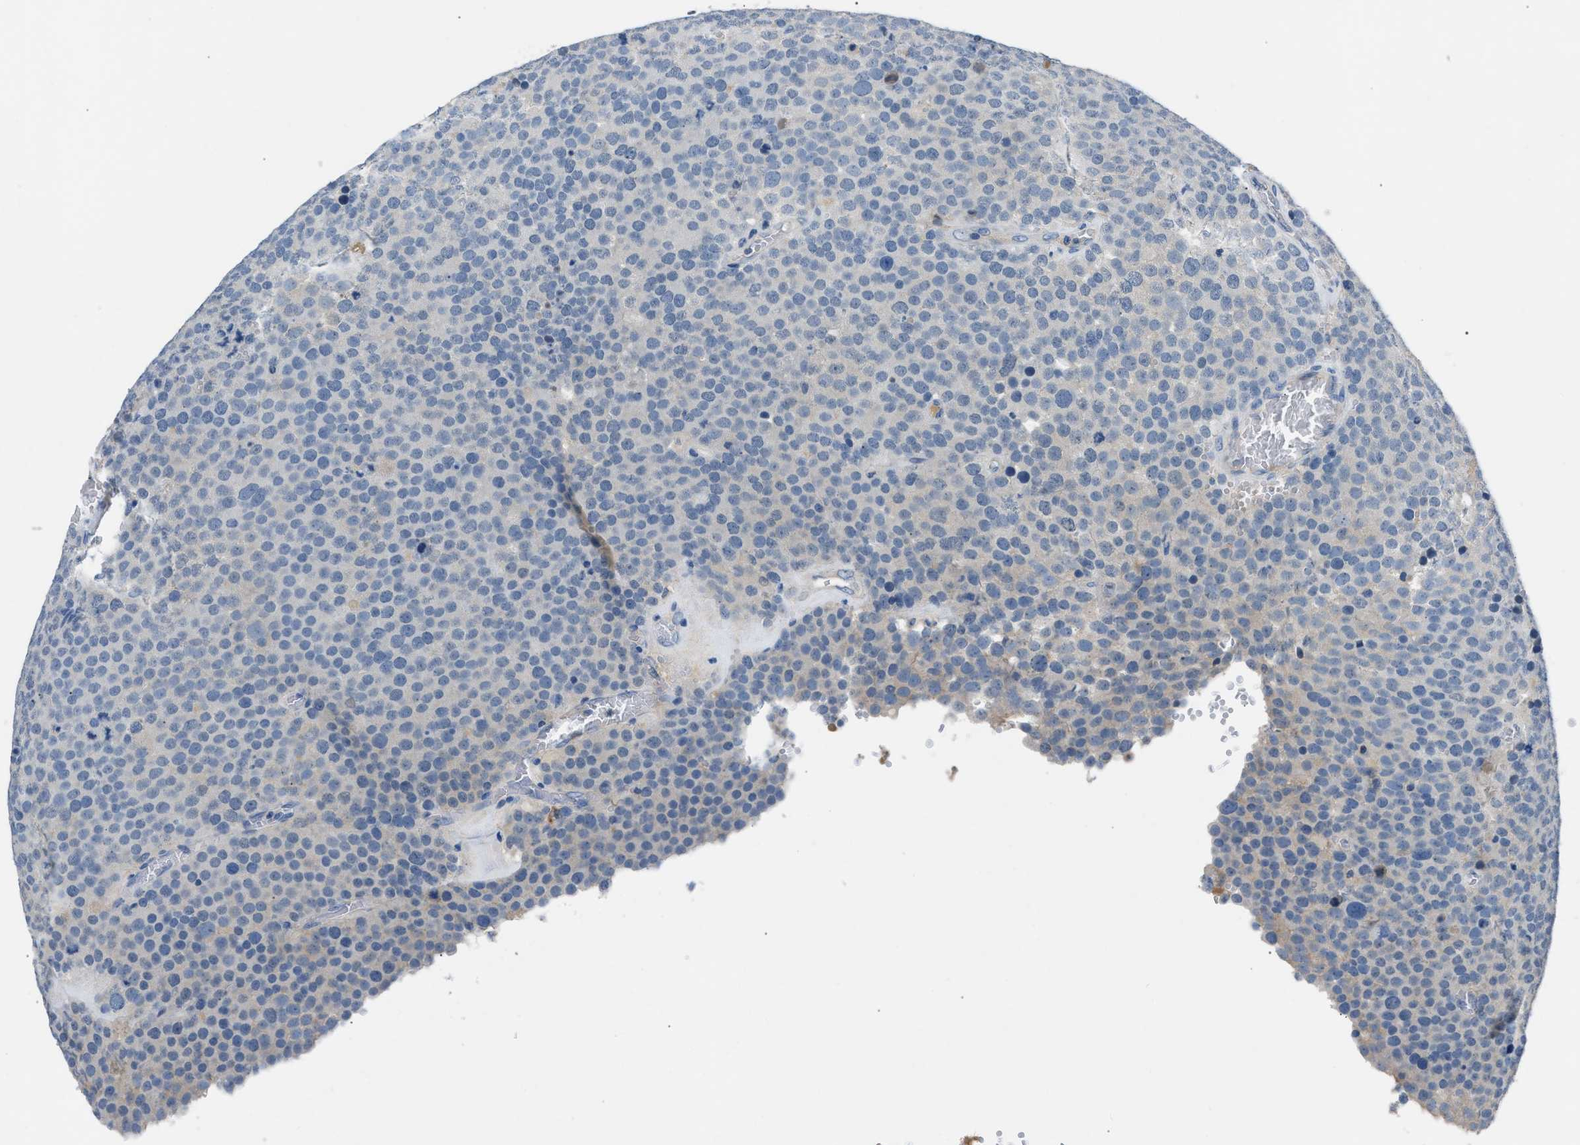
{"staining": {"intensity": "negative", "quantity": "none", "location": "none"}, "tissue": "testis cancer", "cell_type": "Tumor cells", "image_type": "cancer", "snomed": [{"axis": "morphology", "description": "Normal tissue, NOS"}, {"axis": "morphology", "description": "Seminoma, NOS"}, {"axis": "topography", "description": "Testis"}], "caption": "Tumor cells show no significant protein staining in seminoma (testis).", "gene": "DNAAF5", "patient": {"sex": "male", "age": 71}}